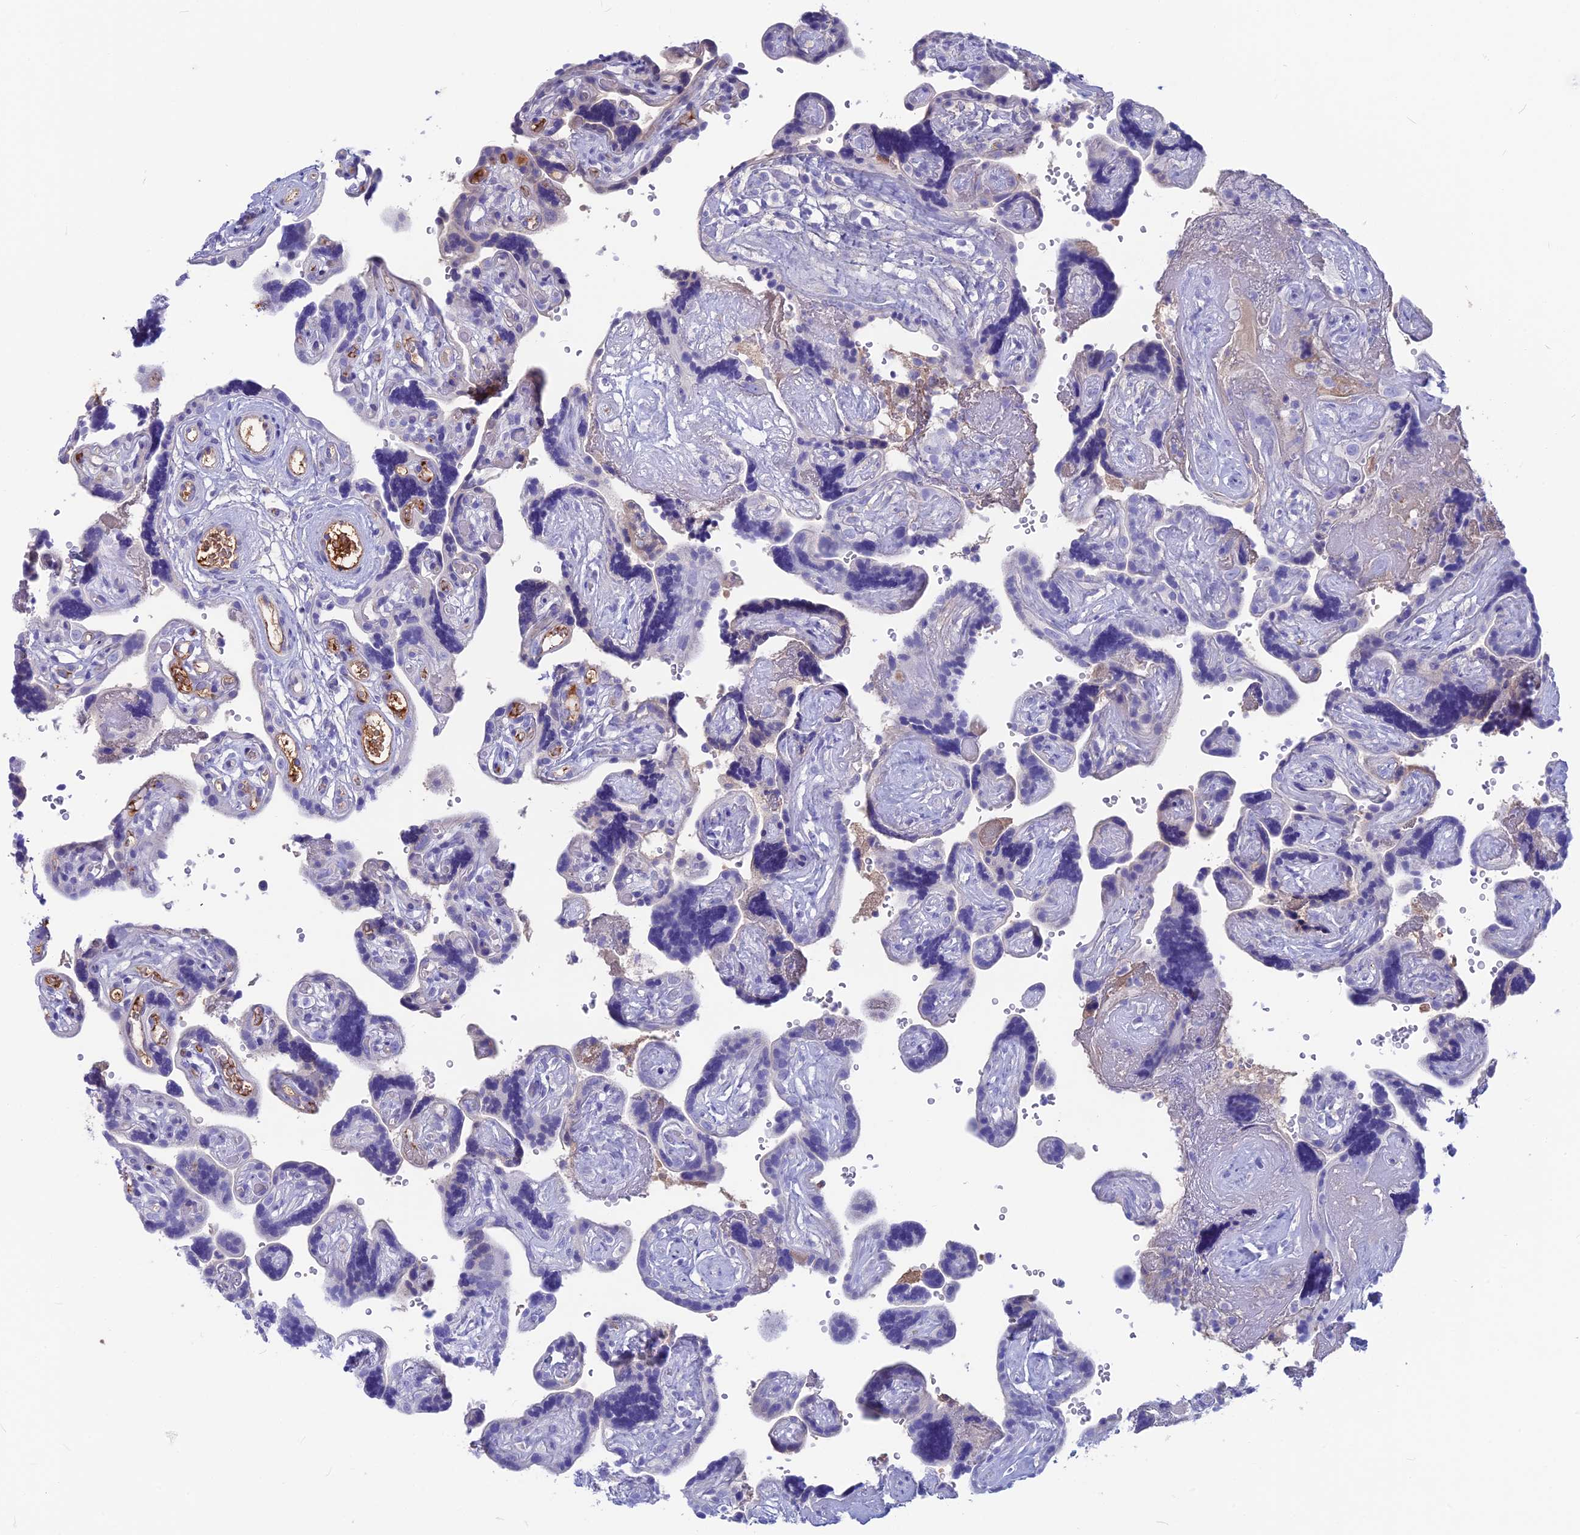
{"staining": {"intensity": "negative", "quantity": "none", "location": "none"}, "tissue": "placenta", "cell_type": "Decidual cells", "image_type": "normal", "snomed": [{"axis": "morphology", "description": "Normal tissue, NOS"}, {"axis": "topography", "description": "Placenta"}], "caption": "The image reveals no staining of decidual cells in benign placenta.", "gene": "SNAP91", "patient": {"sex": "female", "age": 30}}